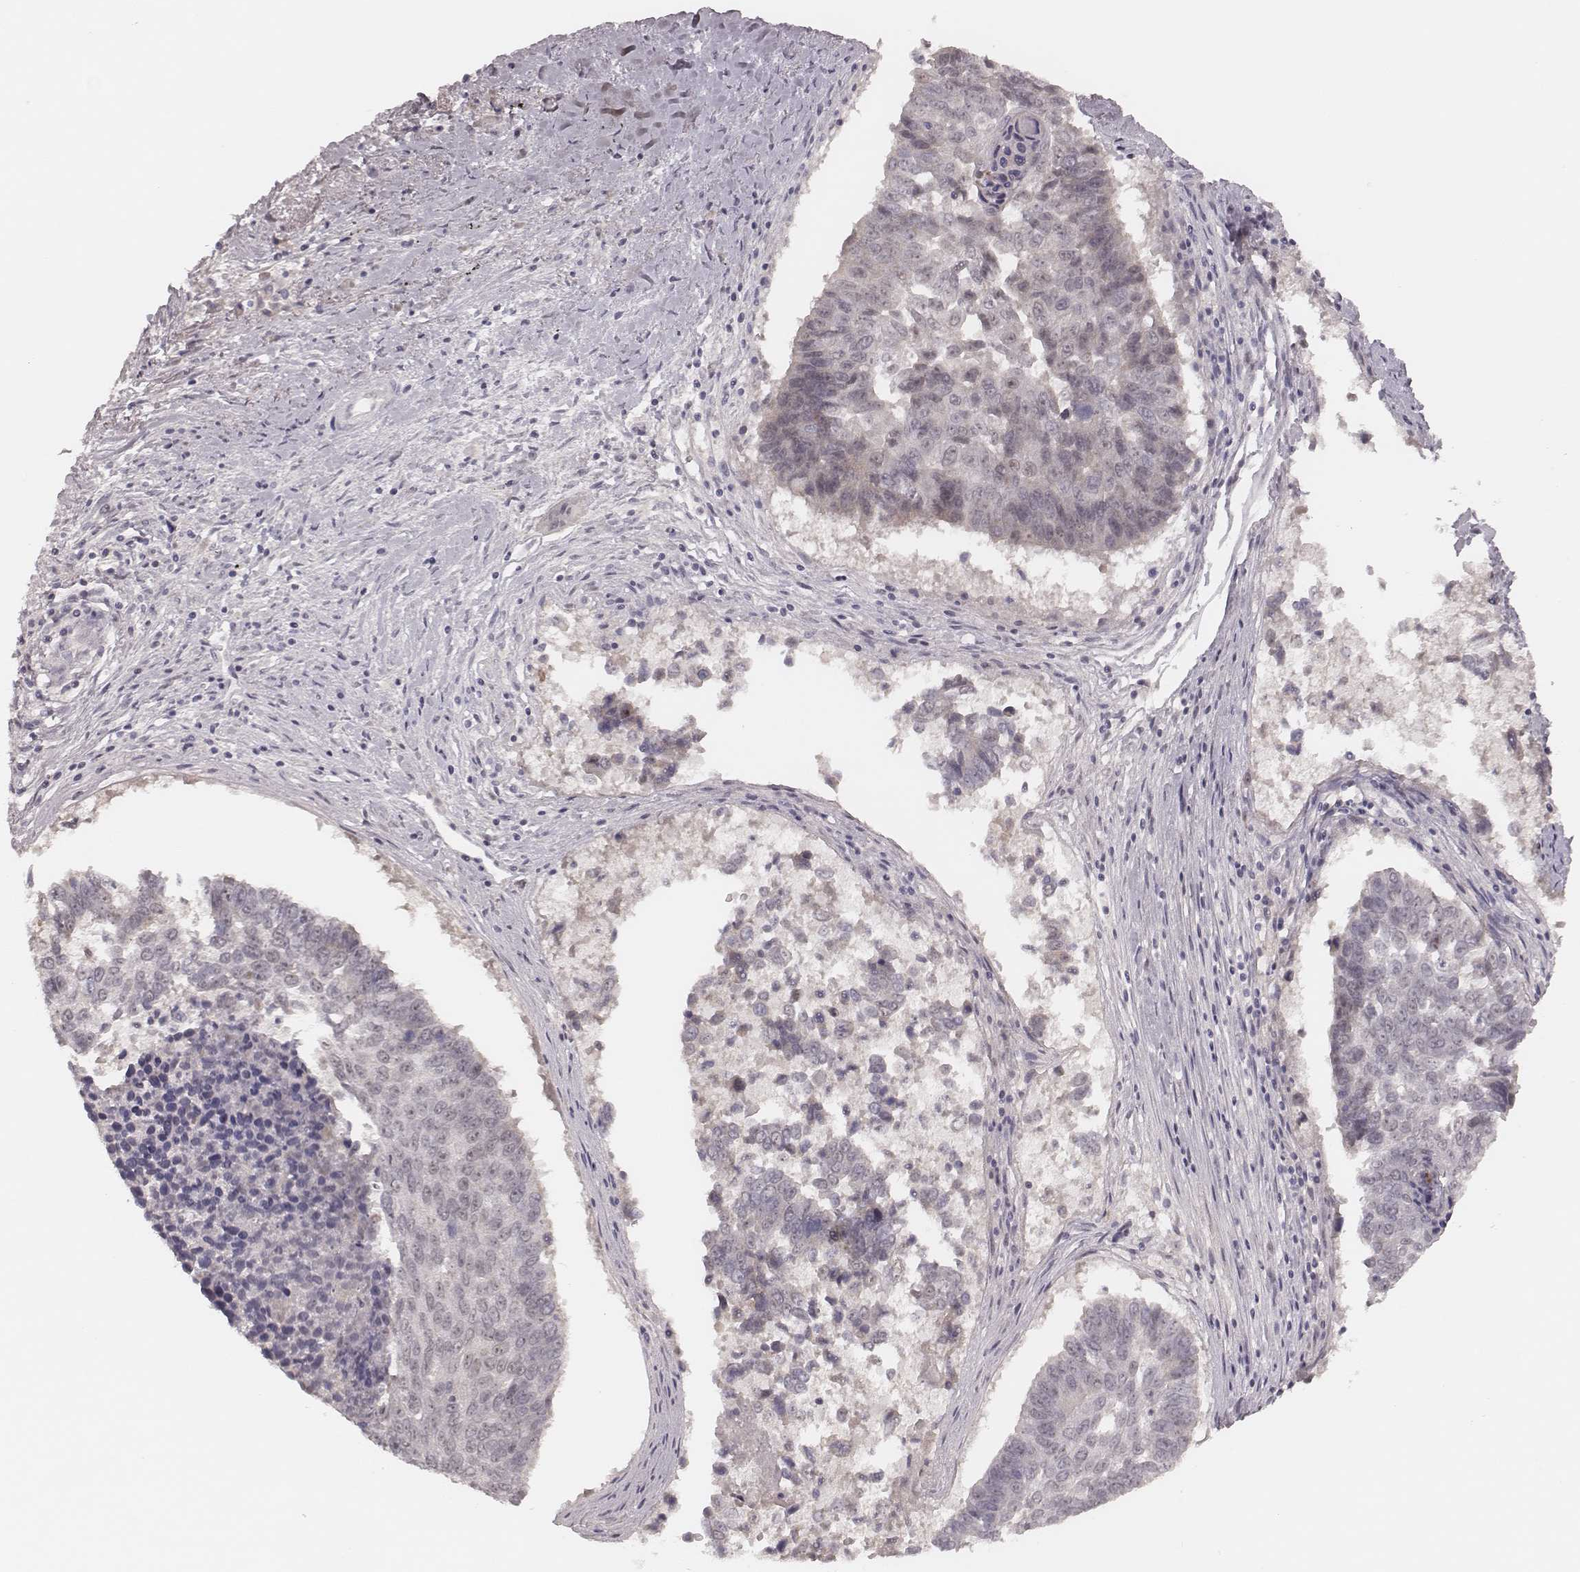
{"staining": {"intensity": "negative", "quantity": "none", "location": "none"}, "tissue": "lung cancer", "cell_type": "Tumor cells", "image_type": "cancer", "snomed": [{"axis": "morphology", "description": "Squamous cell carcinoma, NOS"}, {"axis": "topography", "description": "Lung"}], "caption": "DAB (3,3'-diaminobenzidine) immunohistochemical staining of lung cancer reveals no significant positivity in tumor cells.", "gene": "FAM13B", "patient": {"sex": "male", "age": 73}}